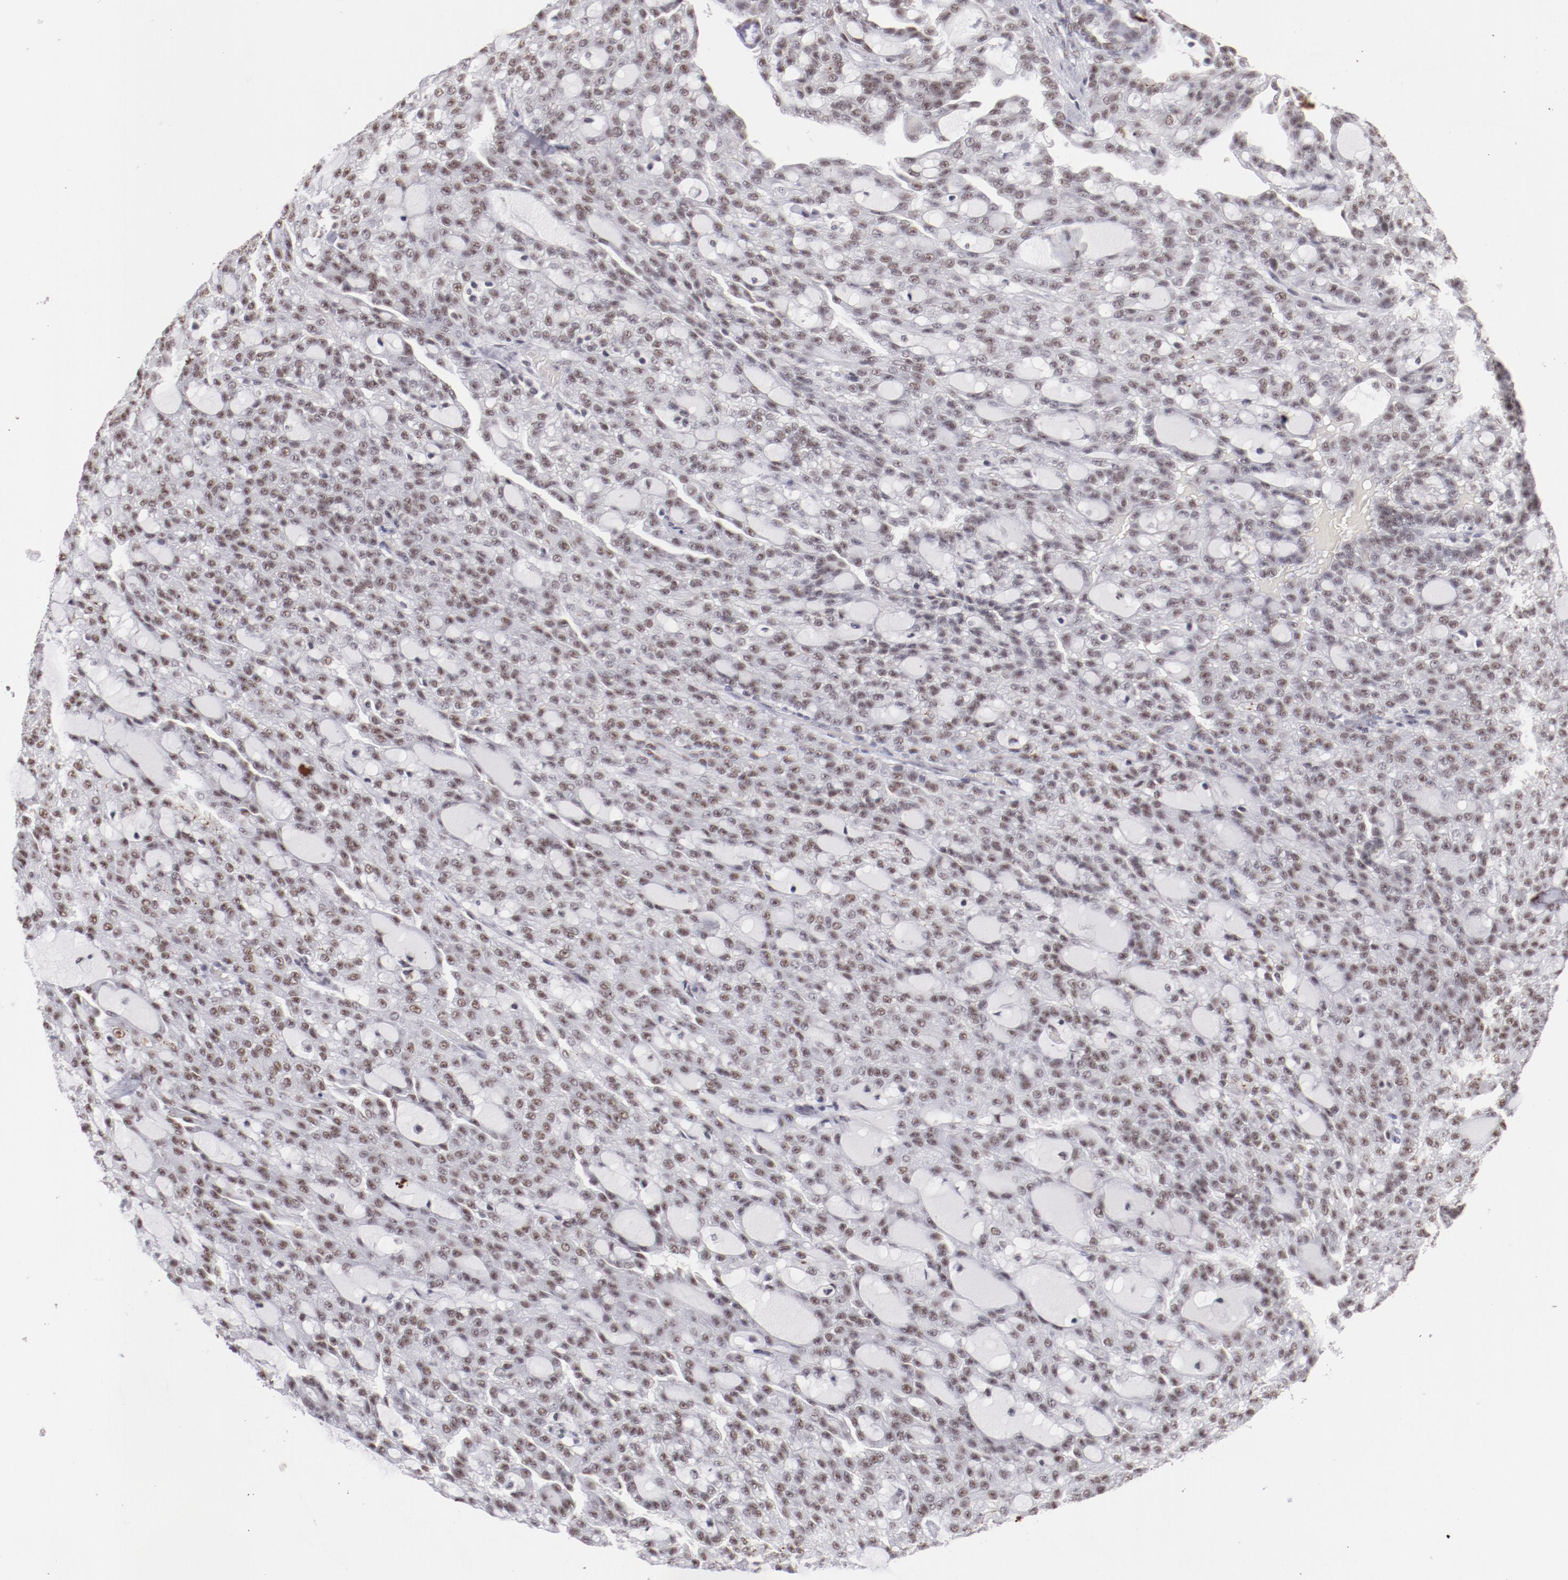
{"staining": {"intensity": "weak", "quantity": "25%-75%", "location": "nuclear"}, "tissue": "renal cancer", "cell_type": "Tumor cells", "image_type": "cancer", "snomed": [{"axis": "morphology", "description": "Adenocarcinoma, NOS"}, {"axis": "topography", "description": "Kidney"}], "caption": "The image exhibits immunohistochemical staining of renal cancer. There is weak nuclear staining is present in about 25%-75% of tumor cells. (brown staining indicates protein expression, while blue staining denotes nuclei).", "gene": "TFAP4", "patient": {"sex": "male", "age": 63}}